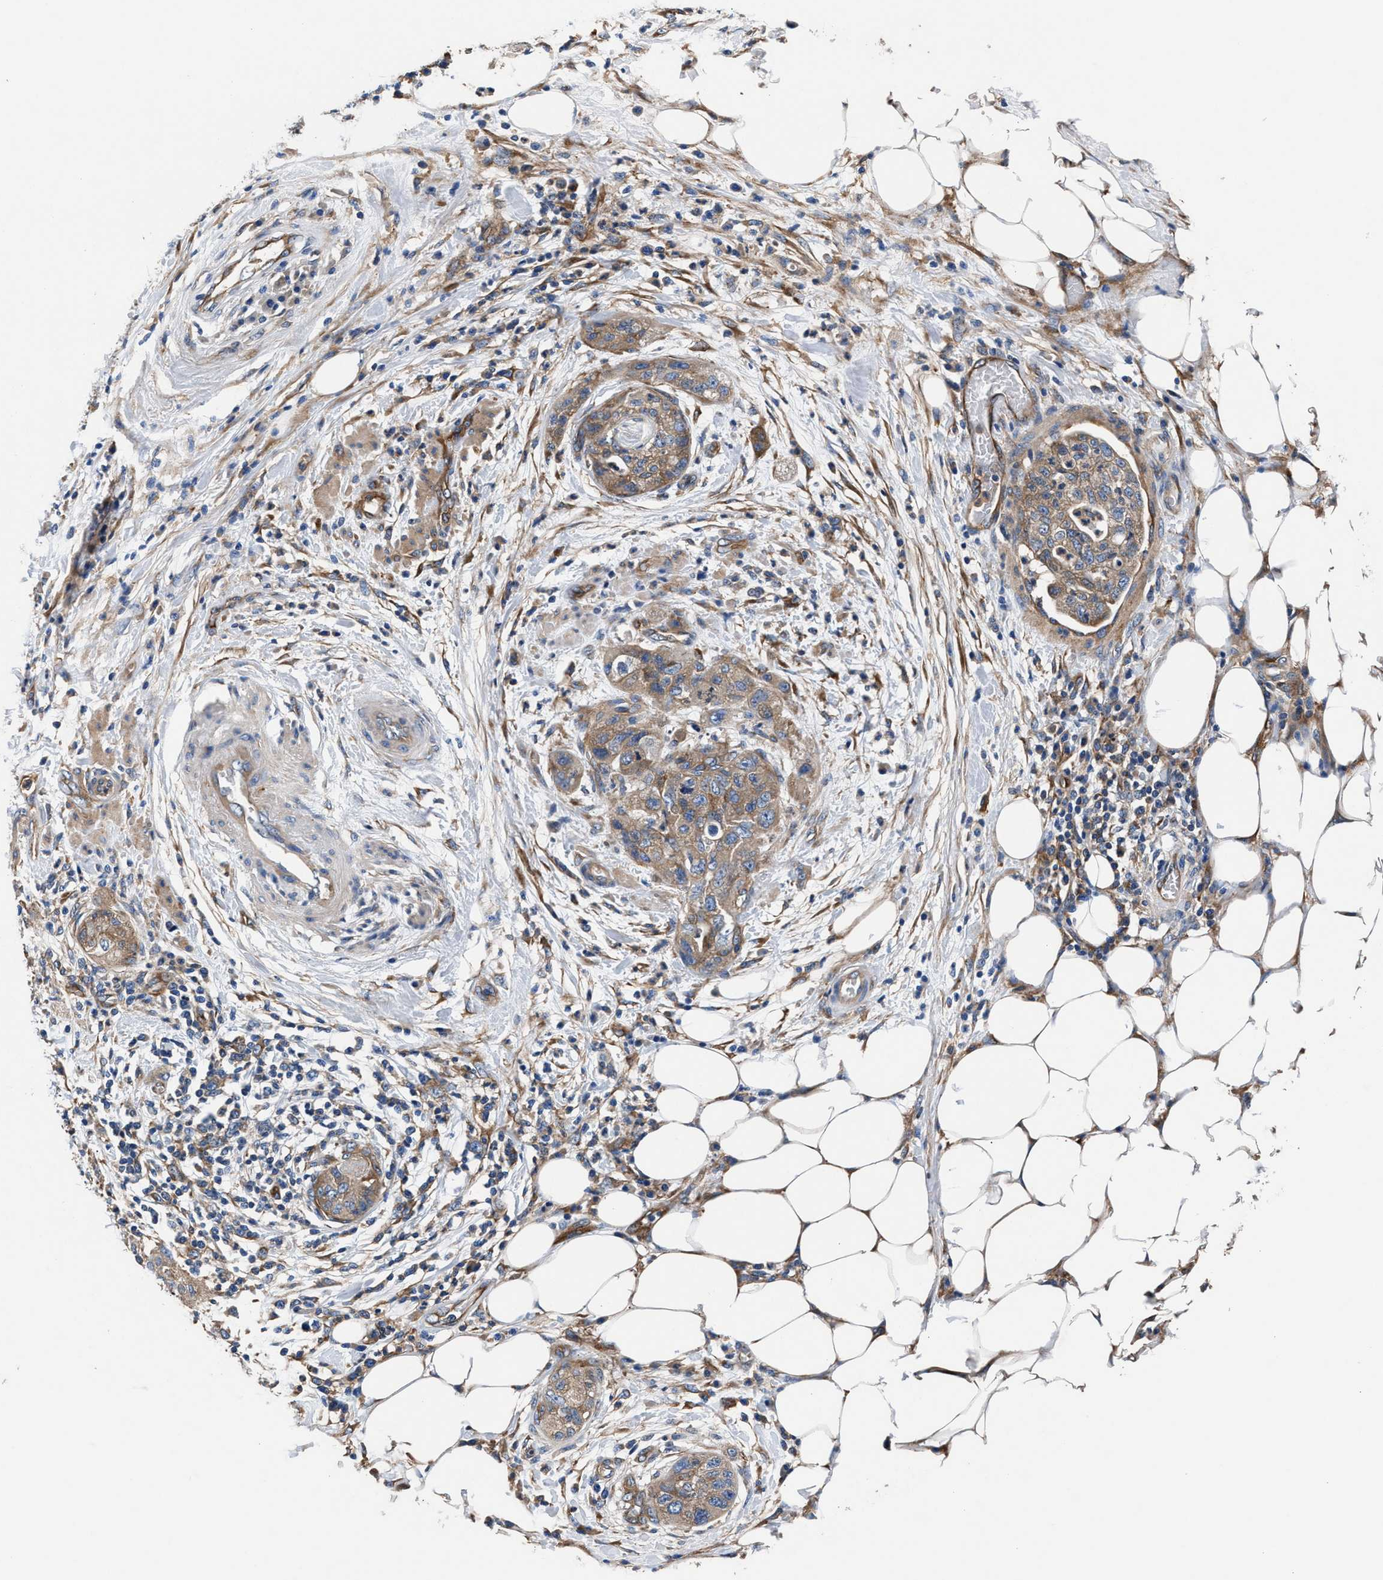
{"staining": {"intensity": "moderate", "quantity": ">75%", "location": "cytoplasmic/membranous"}, "tissue": "pancreatic cancer", "cell_type": "Tumor cells", "image_type": "cancer", "snomed": [{"axis": "morphology", "description": "Adenocarcinoma, NOS"}, {"axis": "topography", "description": "Pancreas"}], "caption": "The photomicrograph demonstrates staining of pancreatic adenocarcinoma, revealing moderate cytoplasmic/membranous protein staining (brown color) within tumor cells.", "gene": "SH3GL1", "patient": {"sex": "female", "age": 78}}